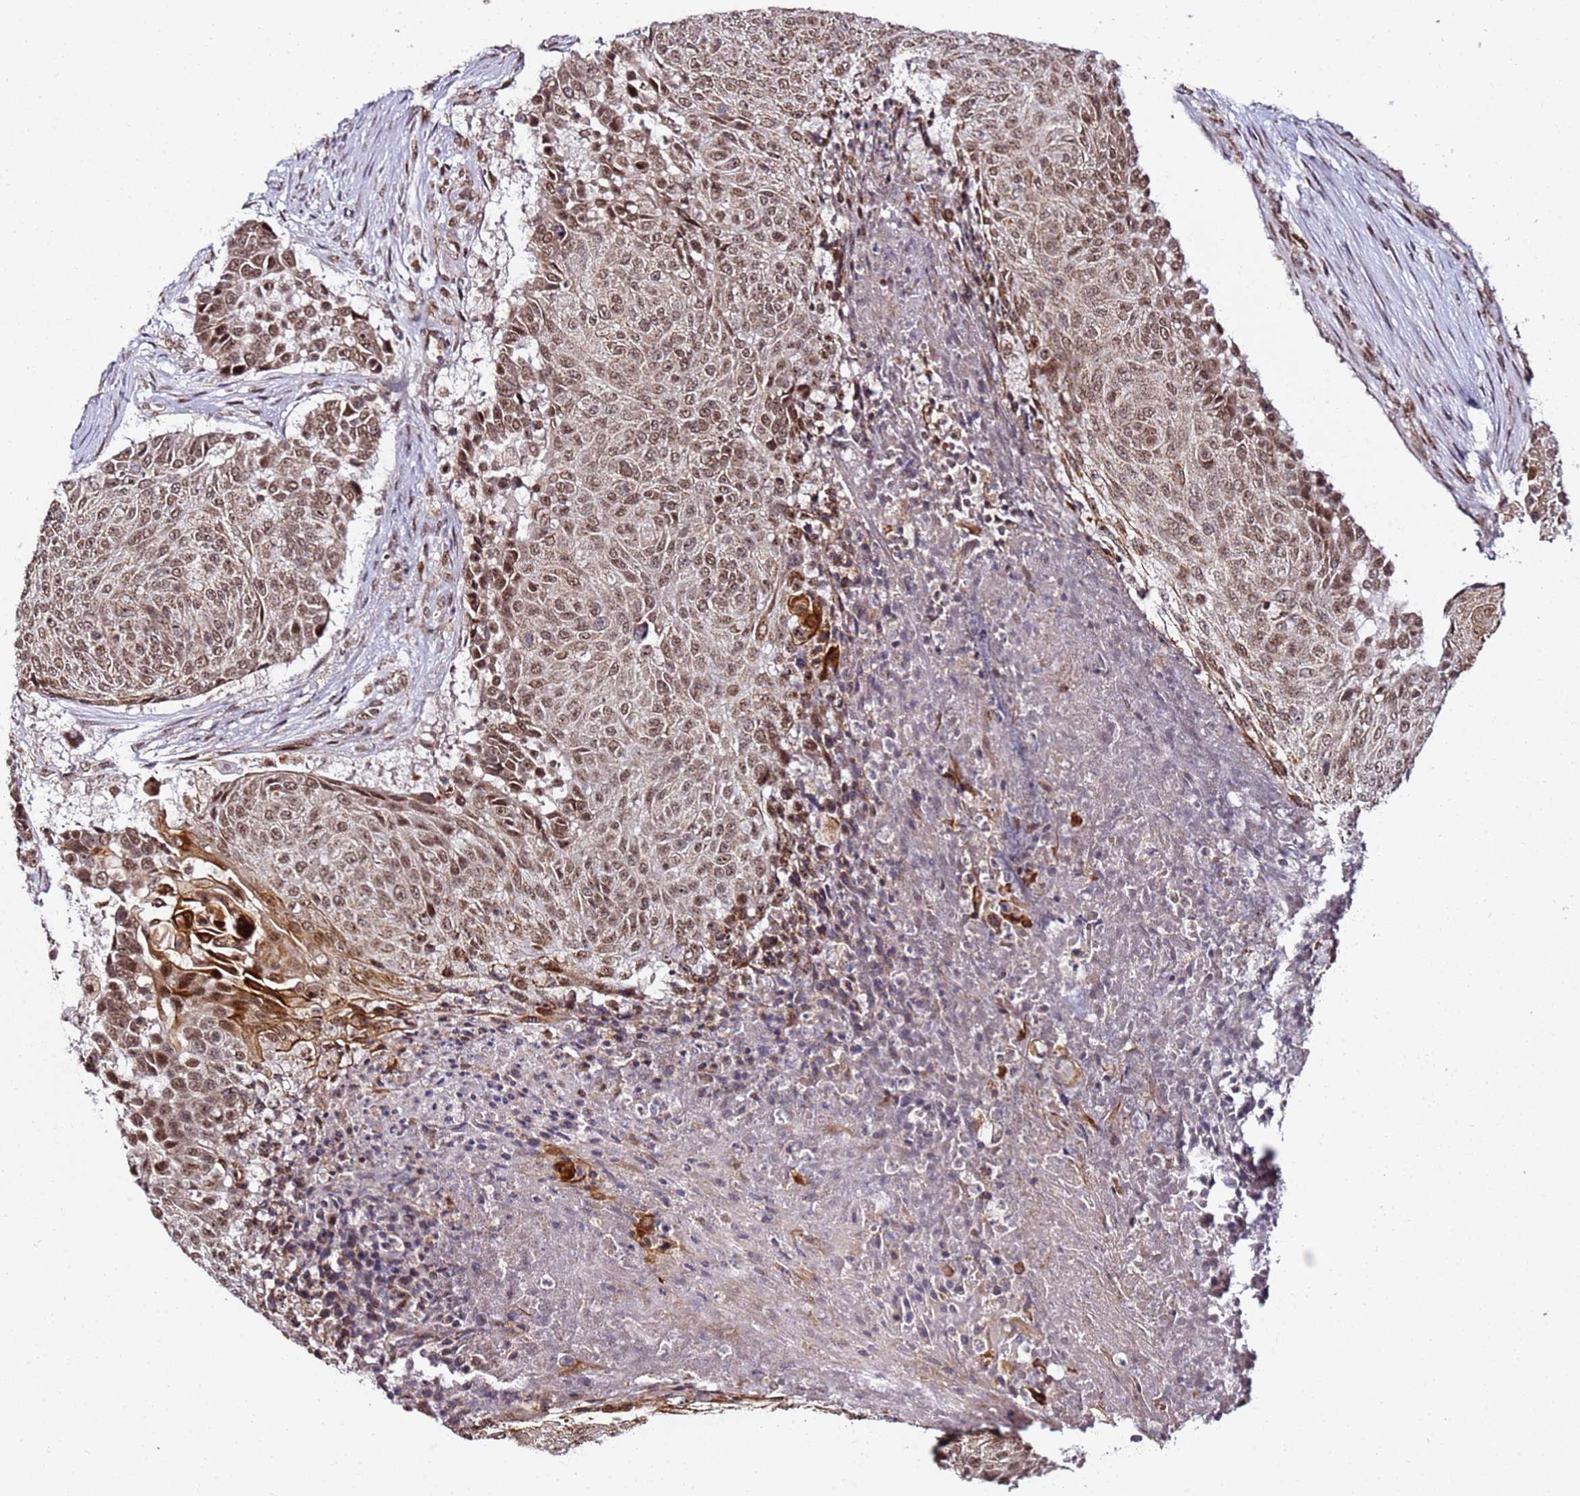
{"staining": {"intensity": "moderate", "quantity": ">75%", "location": "cytoplasmic/membranous,nuclear"}, "tissue": "urothelial cancer", "cell_type": "Tumor cells", "image_type": "cancer", "snomed": [{"axis": "morphology", "description": "Urothelial carcinoma, High grade"}, {"axis": "topography", "description": "Urinary bladder"}], "caption": "The micrograph displays immunohistochemical staining of high-grade urothelial carcinoma. There is moderate cytoplasmic/membranous and nuclear staining is seen in about >75% of tumor cells.", "gene": "TP53AIP1", "patient": {"sex": "female", "age": 63}}